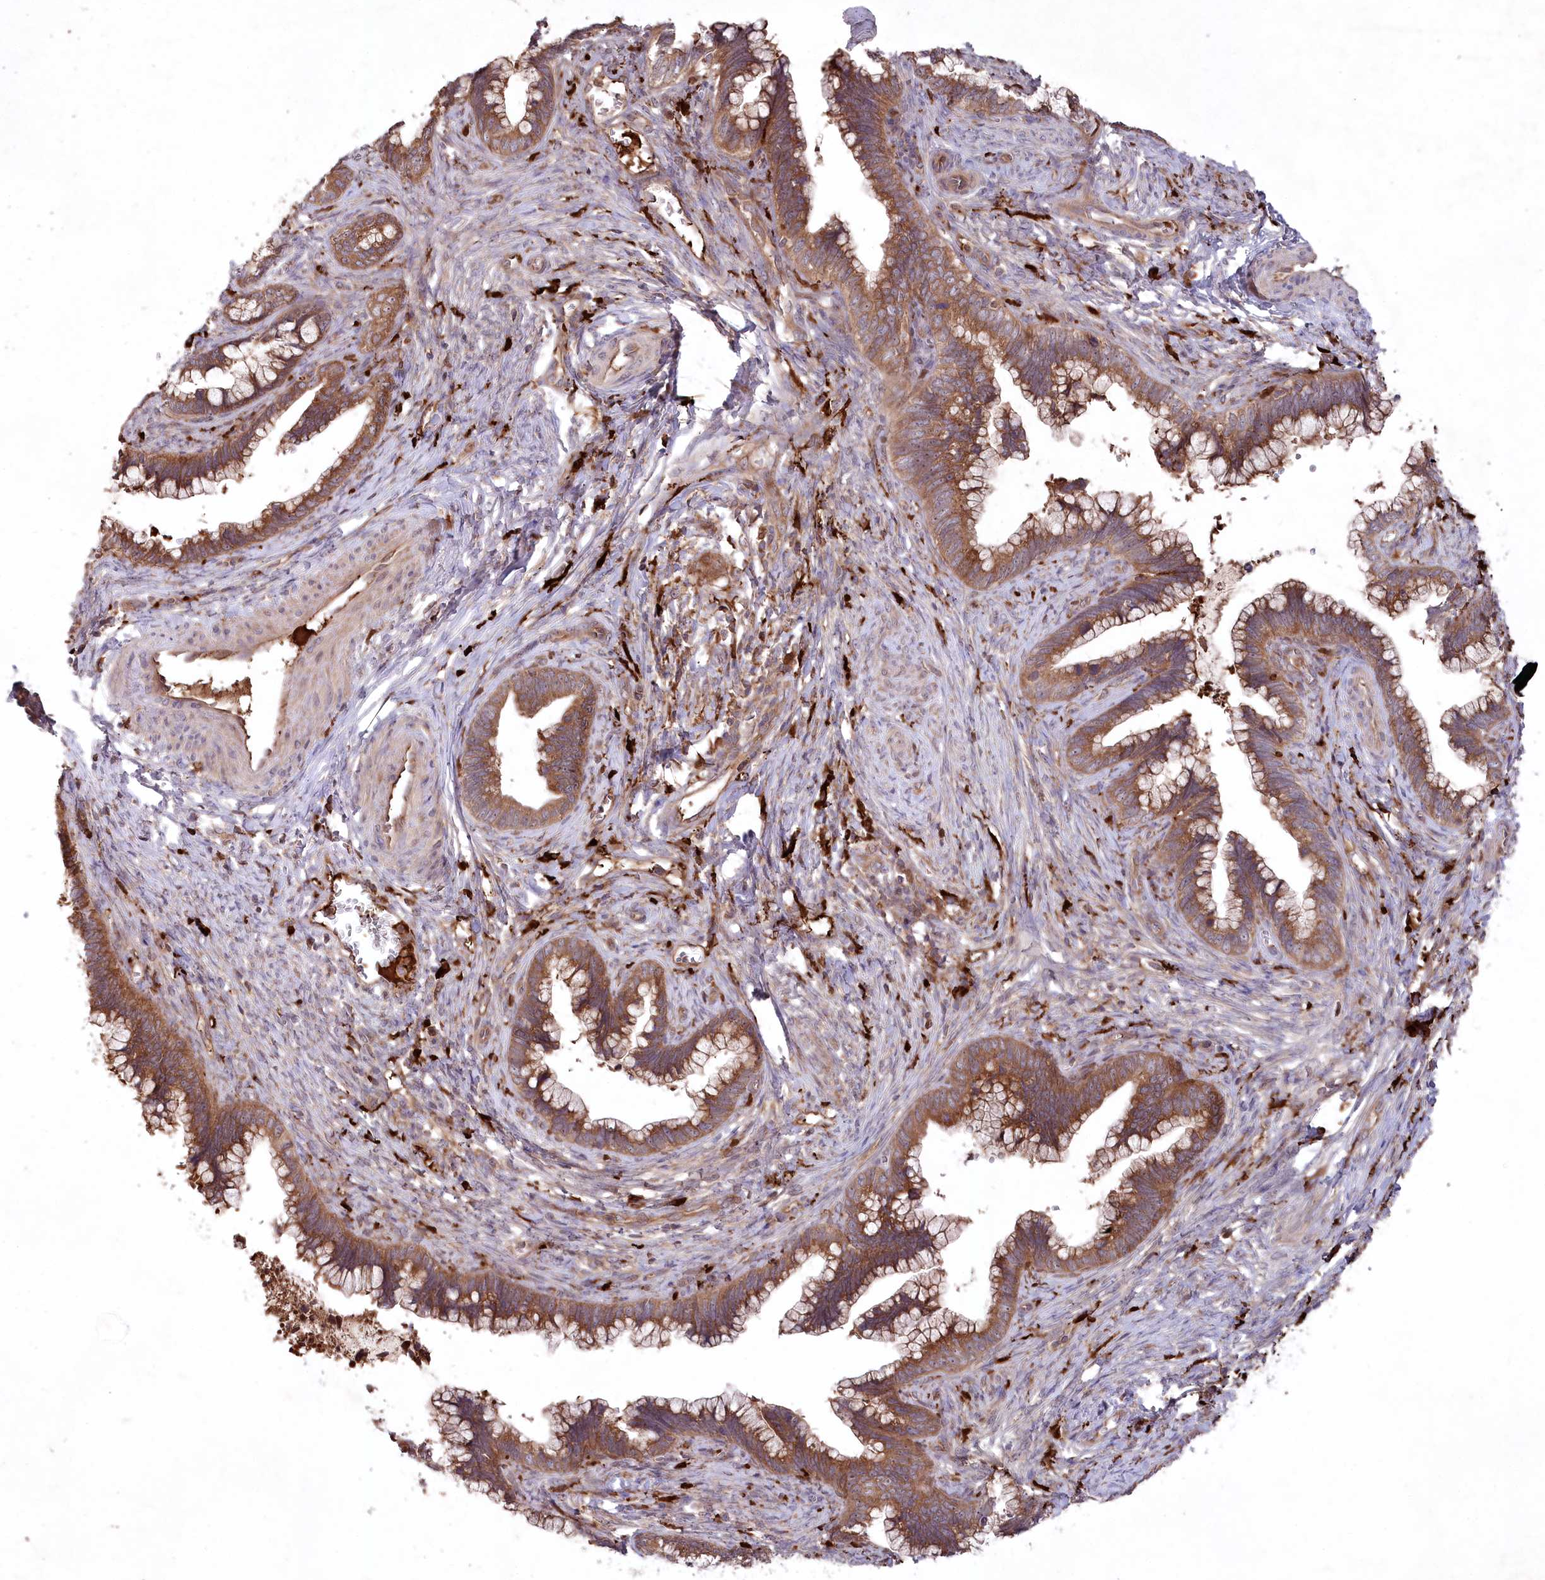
{"staining": {"intensity": "strong", "quantity": ">75%", "location": "cytoplasmic/membranous"}, "tissue": "cervical cancer", "cell_type": "Tumor cells", "image_type": "cancer", "snomed": [{"axis": "morphology", "description": "Adenocarcinoma, NOS"}, {"axis": "topography", "description": "Cervix"}], "caption": "Human cervical cancer stained for a protein (brown) shows strong cytoplasmic/membranous positive staining in approximately >75% of tumor cells.", "gene": "PPP1R21", "patient": {"sex": "female", "age": 44}}